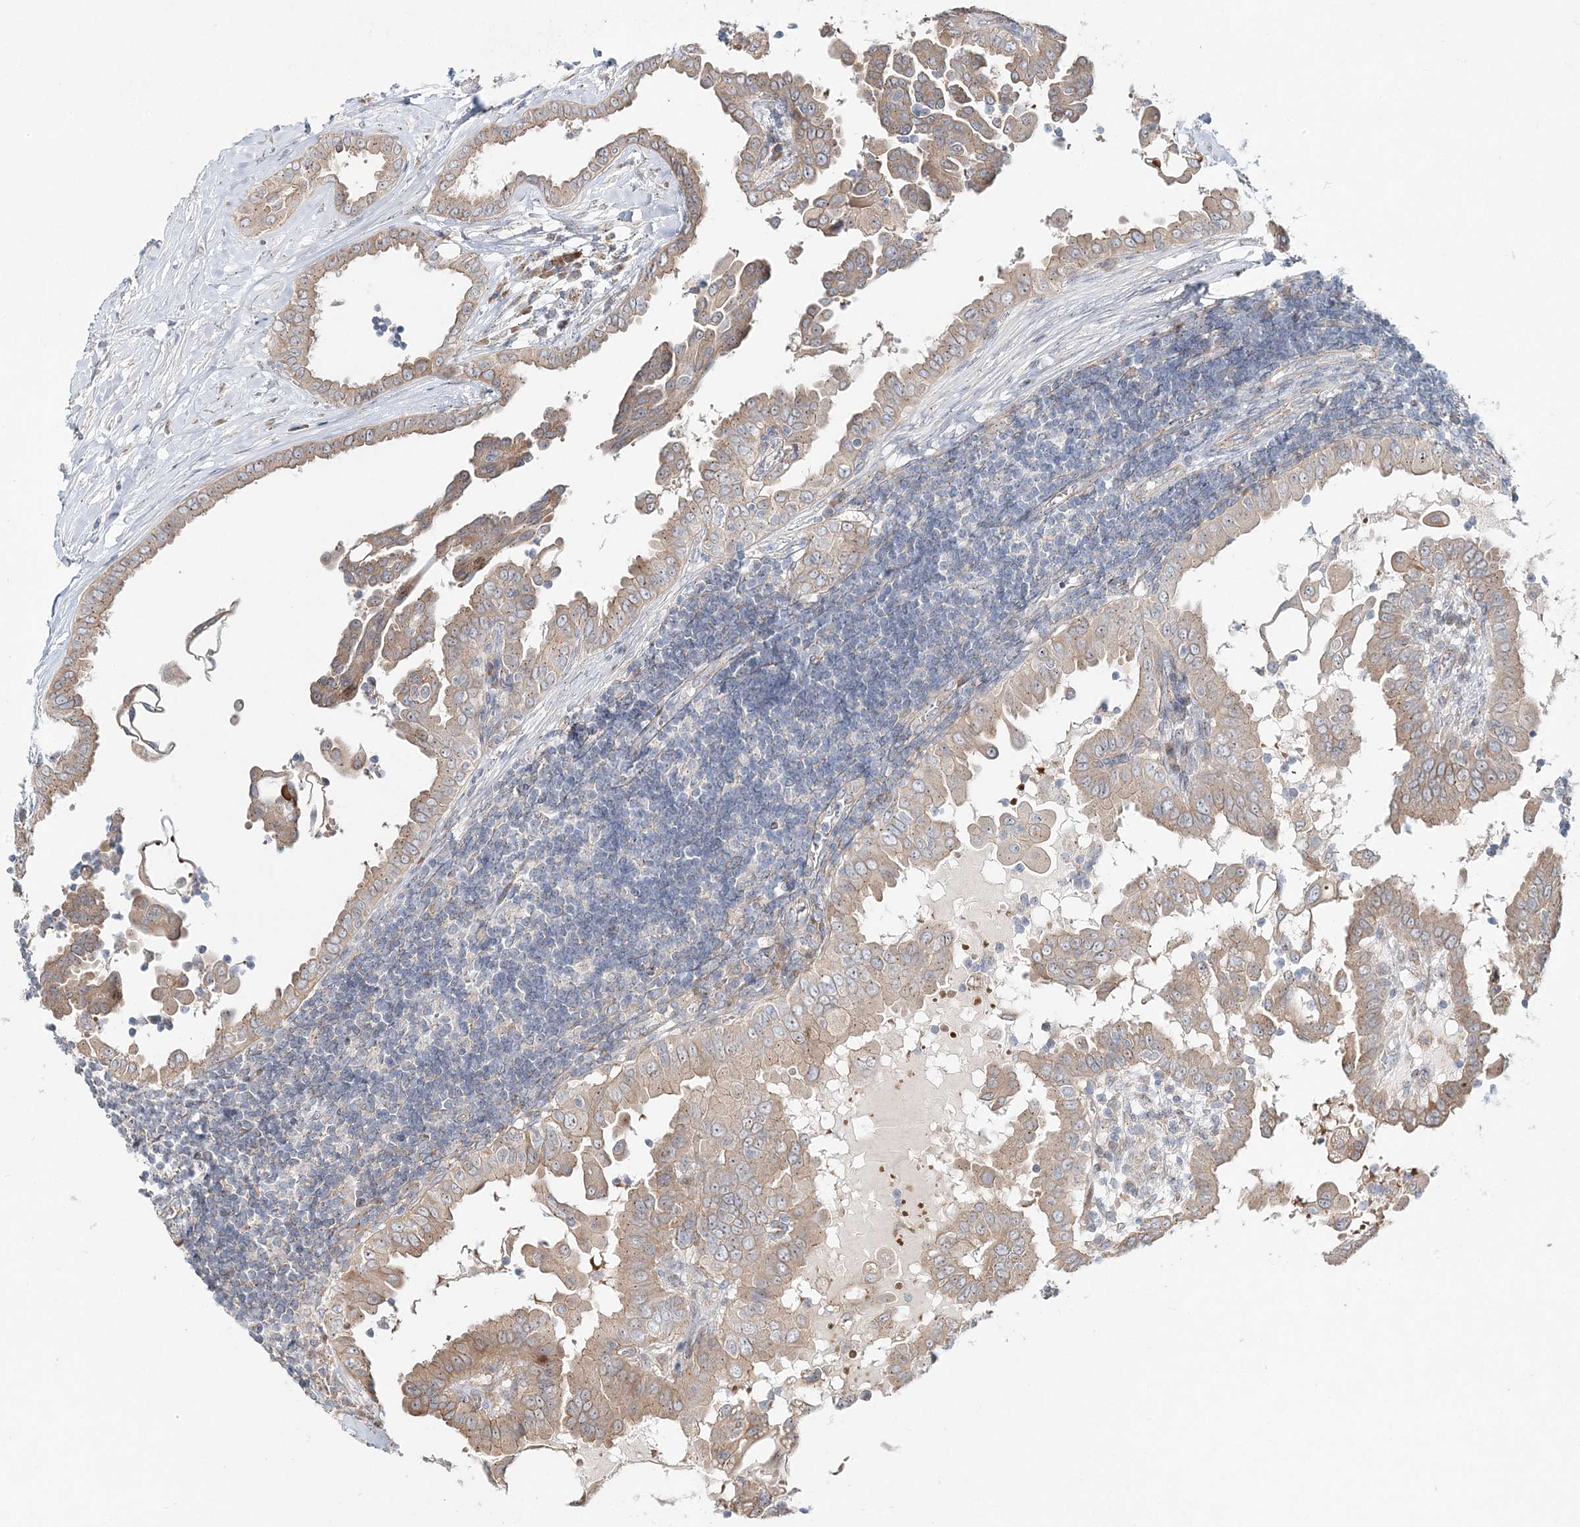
{"staining": {"intensity": "weak", "quantity": ">75%", "location": "cytoplasmic/membranous"}, "tissue": "thyroid cancer", "cell_type": "Tumor cells", "image_type": "cancer", "snomed": [{"axis": "morphology", "description": "Papillary adenocarcinoma, NOS"}, {"axis": "topography", "description": "Thyroid gland"}], "caption": "There is low levels of weak cytoplasmic/membranous expression in tumor cells of thyroid papillary adenocarcinoma, as demonstrated by immunohistochemical staining (brown color).", "gene": "CXXC5", "patient": {"sex": "male", "age": 33}}